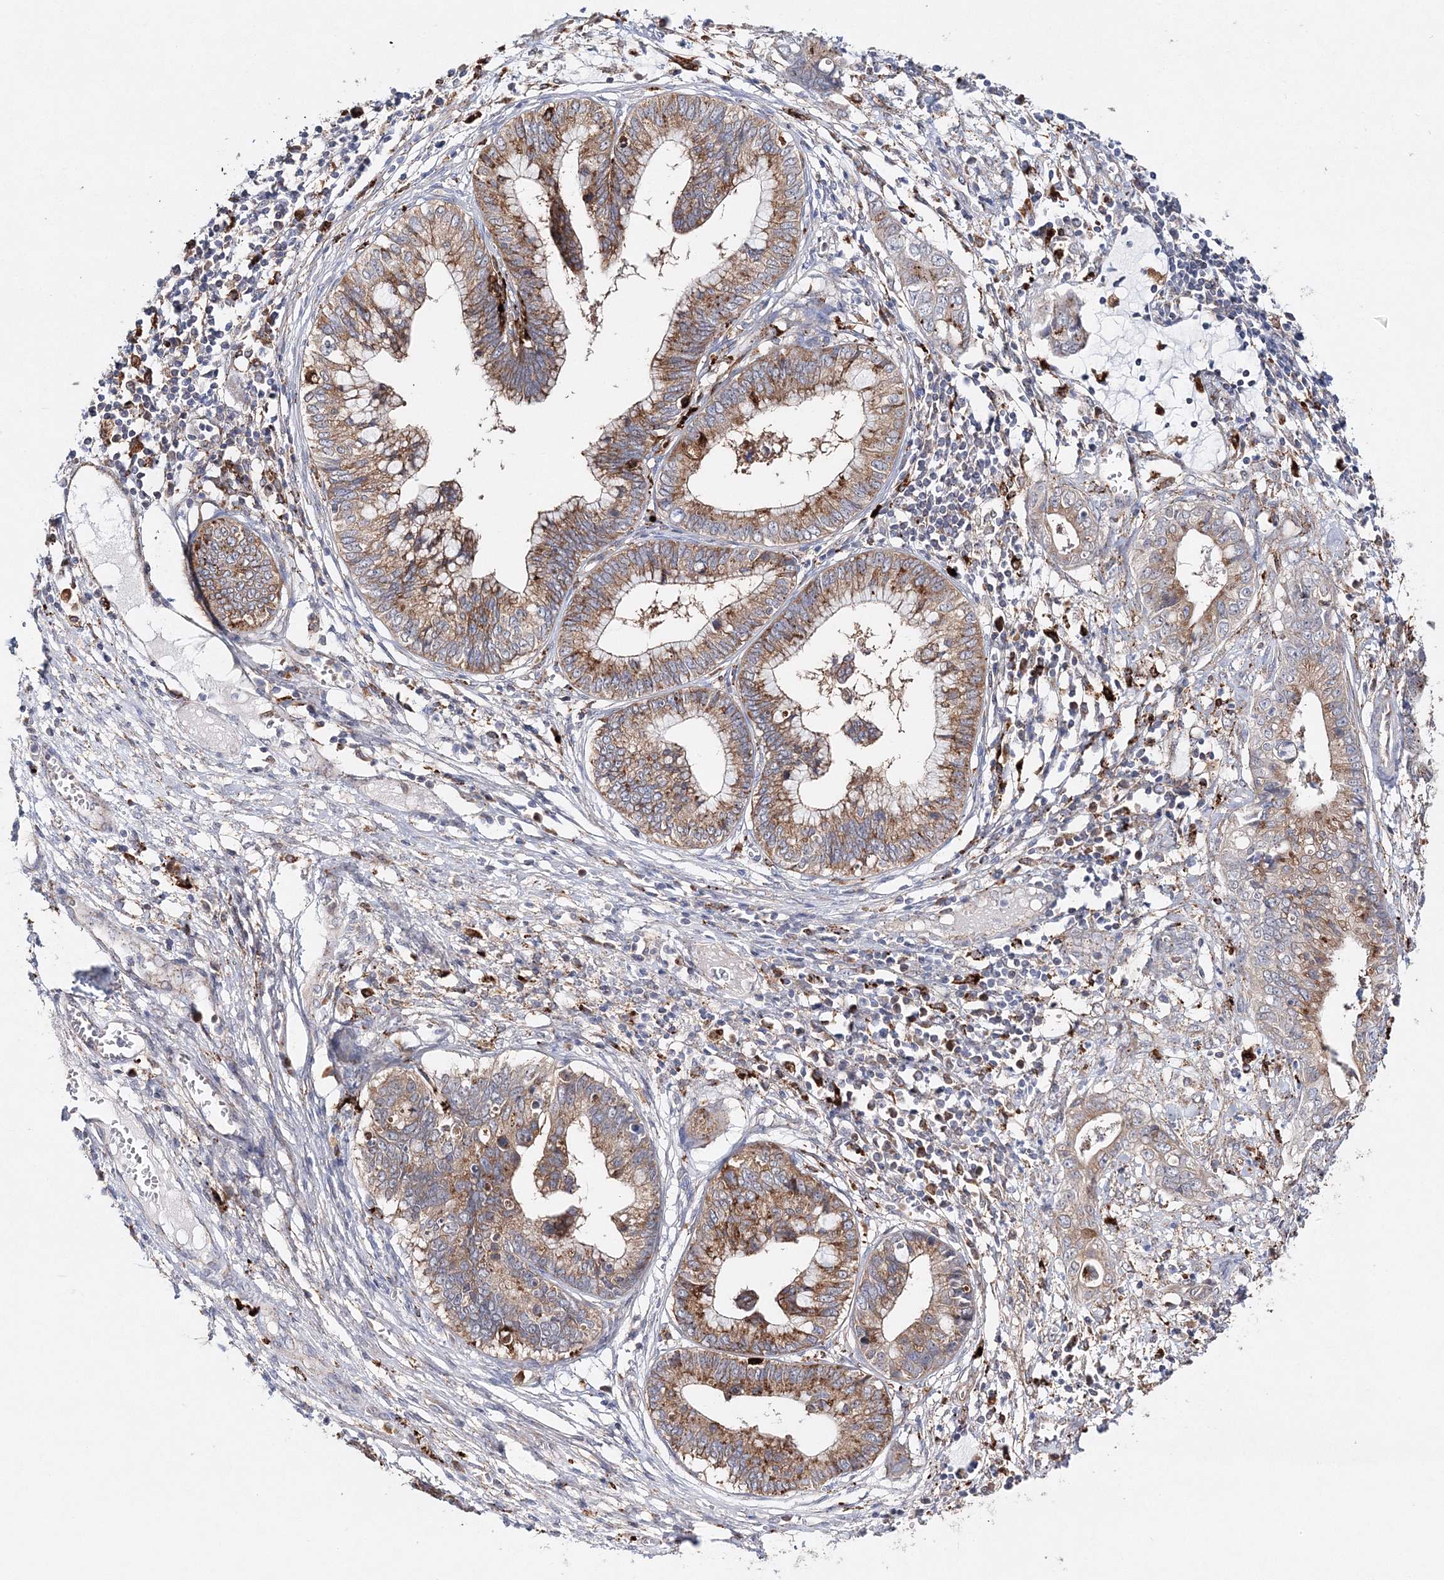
{"staining": {"intensity": "strong", "quantity": ">75%", "location": "cytoplasmic/membranous"}, "tissue": "cervical cancer", "cell_type": "Tumor cells", "image_type": "cancer", "snomed": [{"axis": "morphology", "description": "Adenocarcinoma, NOS"}, {"axis": "topography", "description": "Cervix"}], "caption": "This is an image of immunohistochemistry staining of cervical cancer, which shows strong staining in the cytoplasmic/membranous of tumor cells.", "gene": "C3orf38", "patient": {"sex": "female", "age": 44}}